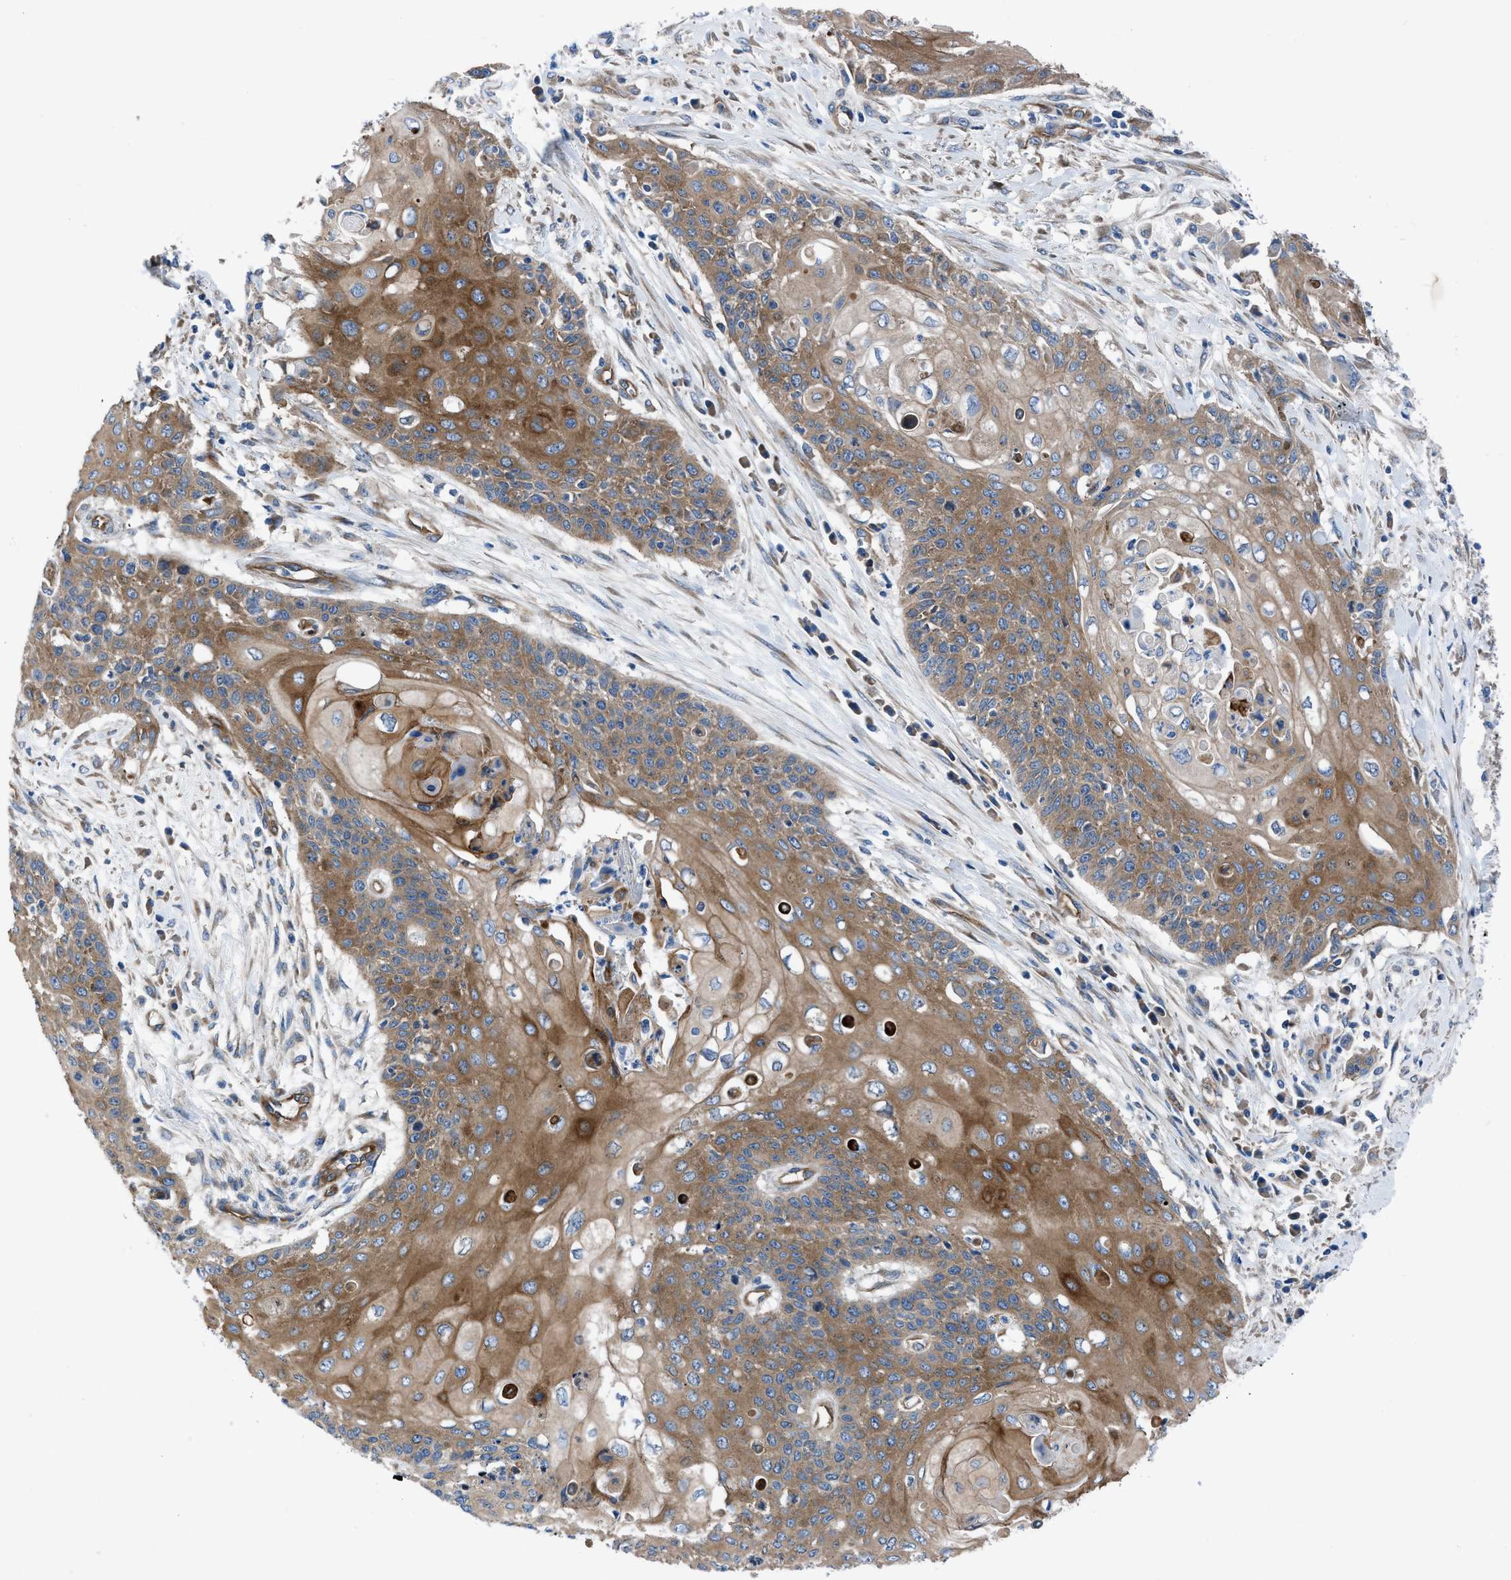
{"staining": {"intensity": "strong", "quantity": ">75%", "location": "cytoplasmic/membranous"}, "tissue": "cervical cancer", "cell_type": "Tumor cells", "image_type": "cancer", "snomed": [{"axis": "morphology", "description": "Squamous cell carcinoma, NOS"}, {"axis": "topography", "description": "Cervix"}], "caption": "Protein staining shows strong cytoplasmic/membranous staining in approximately >75% of tumor cells in squamous cell carcinoma (cervical).", "gene": "TRIP4", "patient": {"sex": "female", "age": 39}}